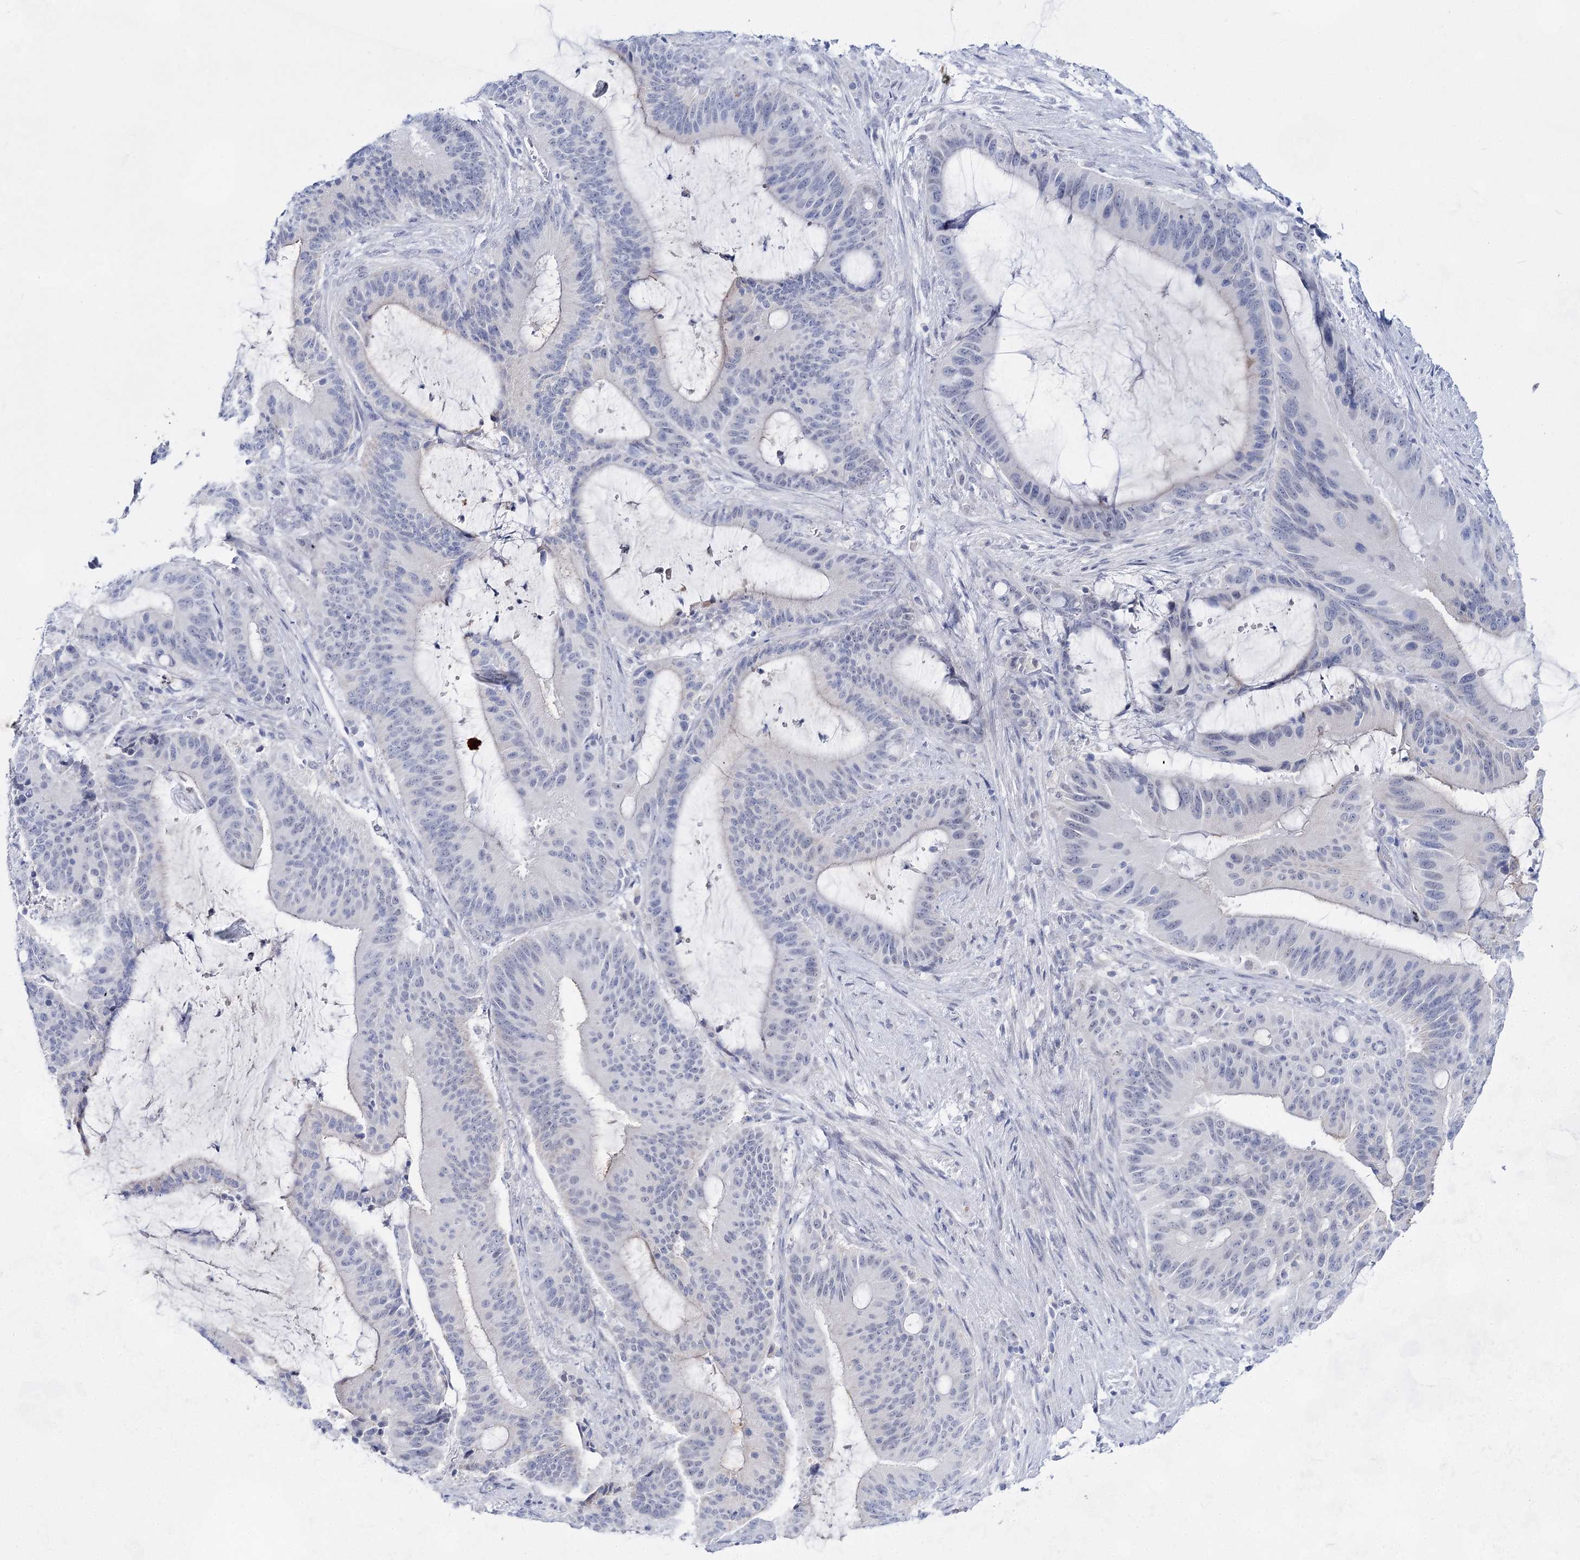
{"staining": {"intensity": "negative", "quantity": "none", "location": "none"}, "tissue": "liver cancer", "cell_type": "Tumor cells", "image_type": "cancer", "snomed": [{"axis": "morphology", "description": "Normal tissue, NOS"}, {"axis": "morphology", "description": "Cholangiocarcinoma"}, {"axis": "topography", "description": "Liver"}, {"axis": "topography", "description": "Peripheral nerve tissue"}], "caption": "Cholangiocarcinoma (liver) was stained to show a protein in brown. There is no significant staining in tumor cells.", "gene": "BPHL", "patient": {"sex": "female", "age": 73}}